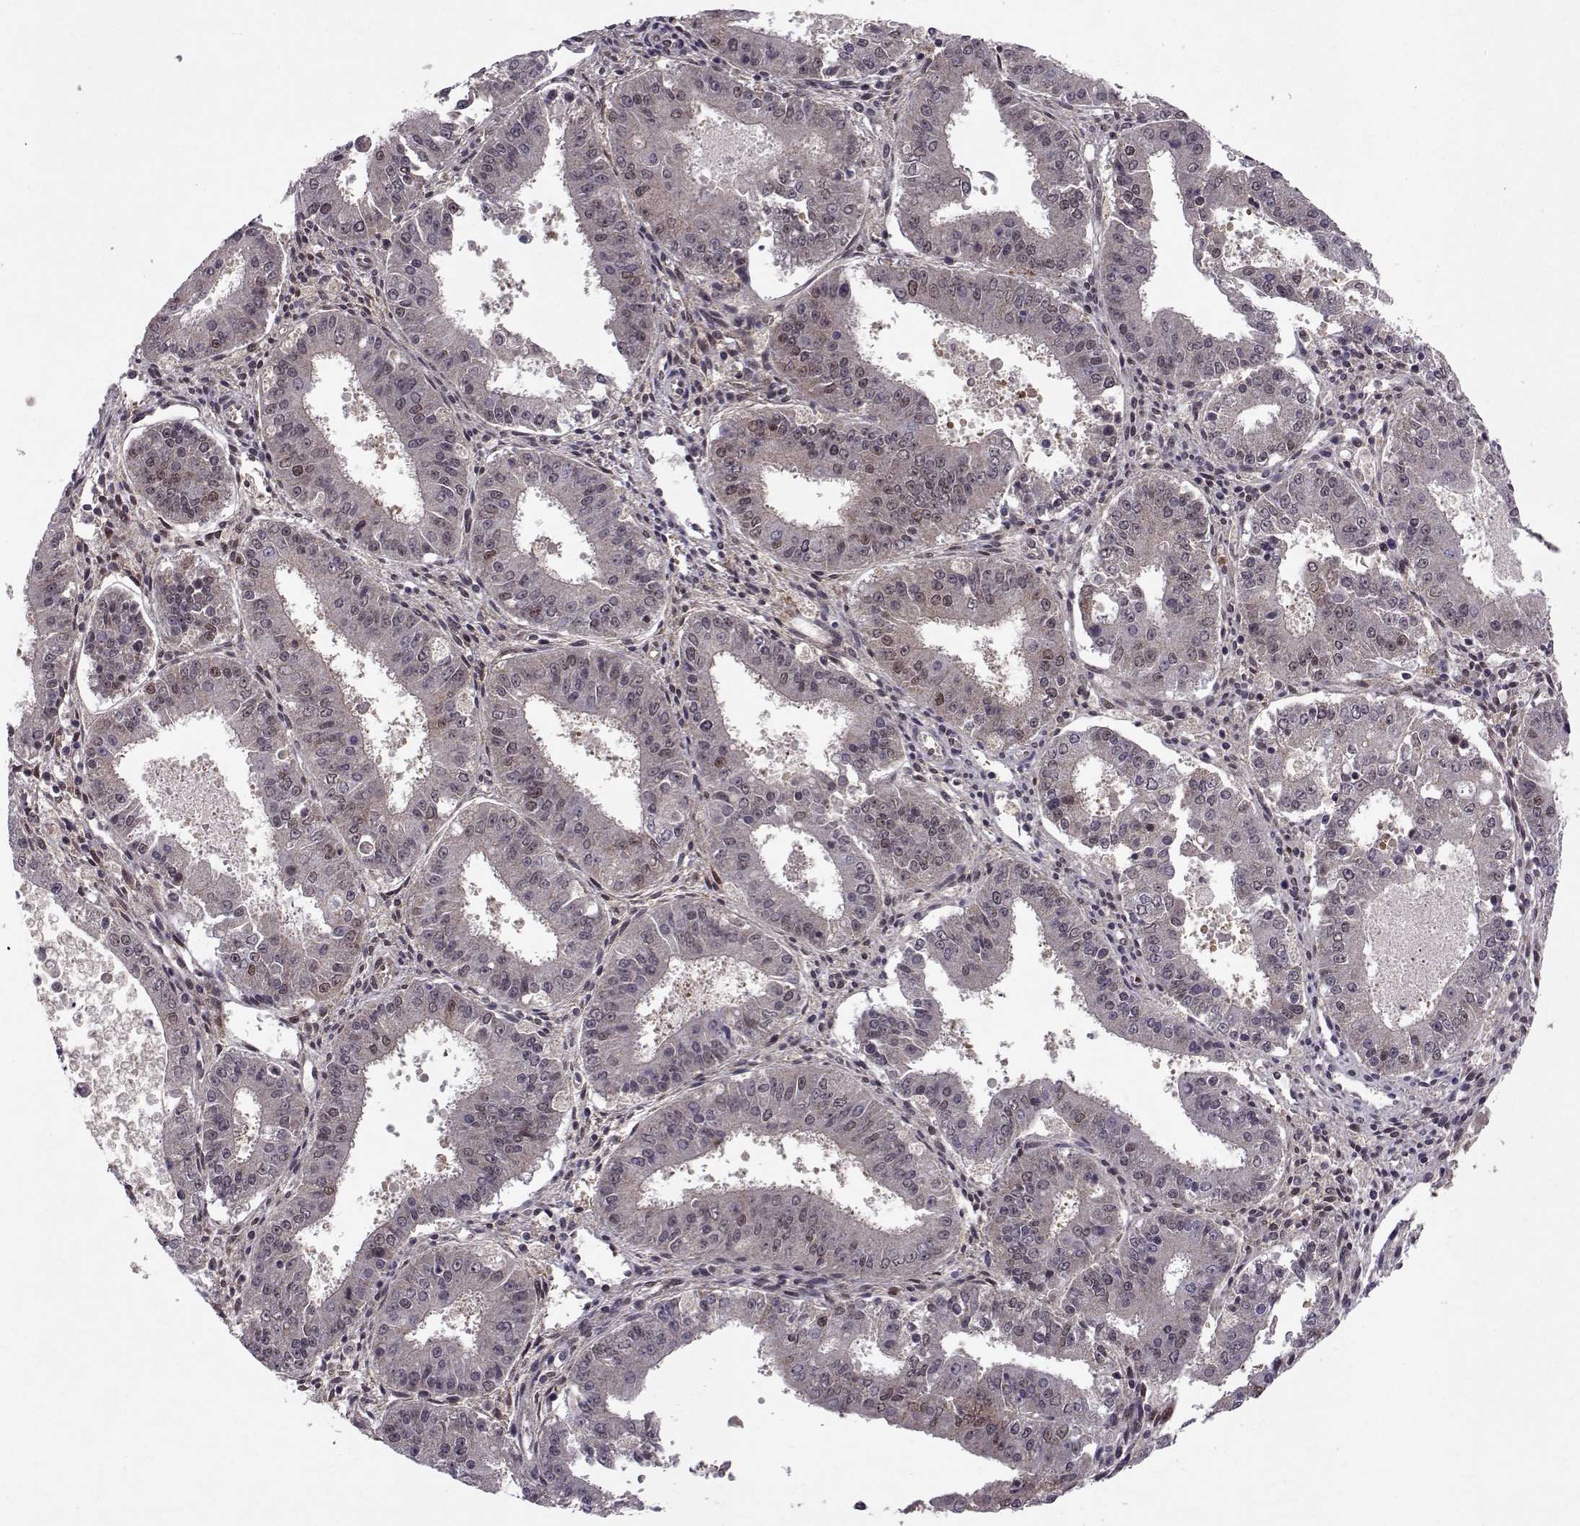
{"staining": {"intensity": "moderate", "quantity": "<25%", "location": "nuclear"}, "tissue": "ovarian cancer", "cell_type": "Tumor cells", "image_type": "cancer", "snomed": [{"axis": "morphology", "description": "Carcinoma, endometroid"}, {"axis": "topography", "description": "Ovary"}], "caption": "Protein staining of ovarian cancer (endometroid carcinoma) tissue shows moderate nuclear positivity in about <25% of tumor cells. The protein of interest is shown in brown color, while the nuclei are stained blue.", "gene": "CDK4", "patient": {"sex": "female", "age": 42}}